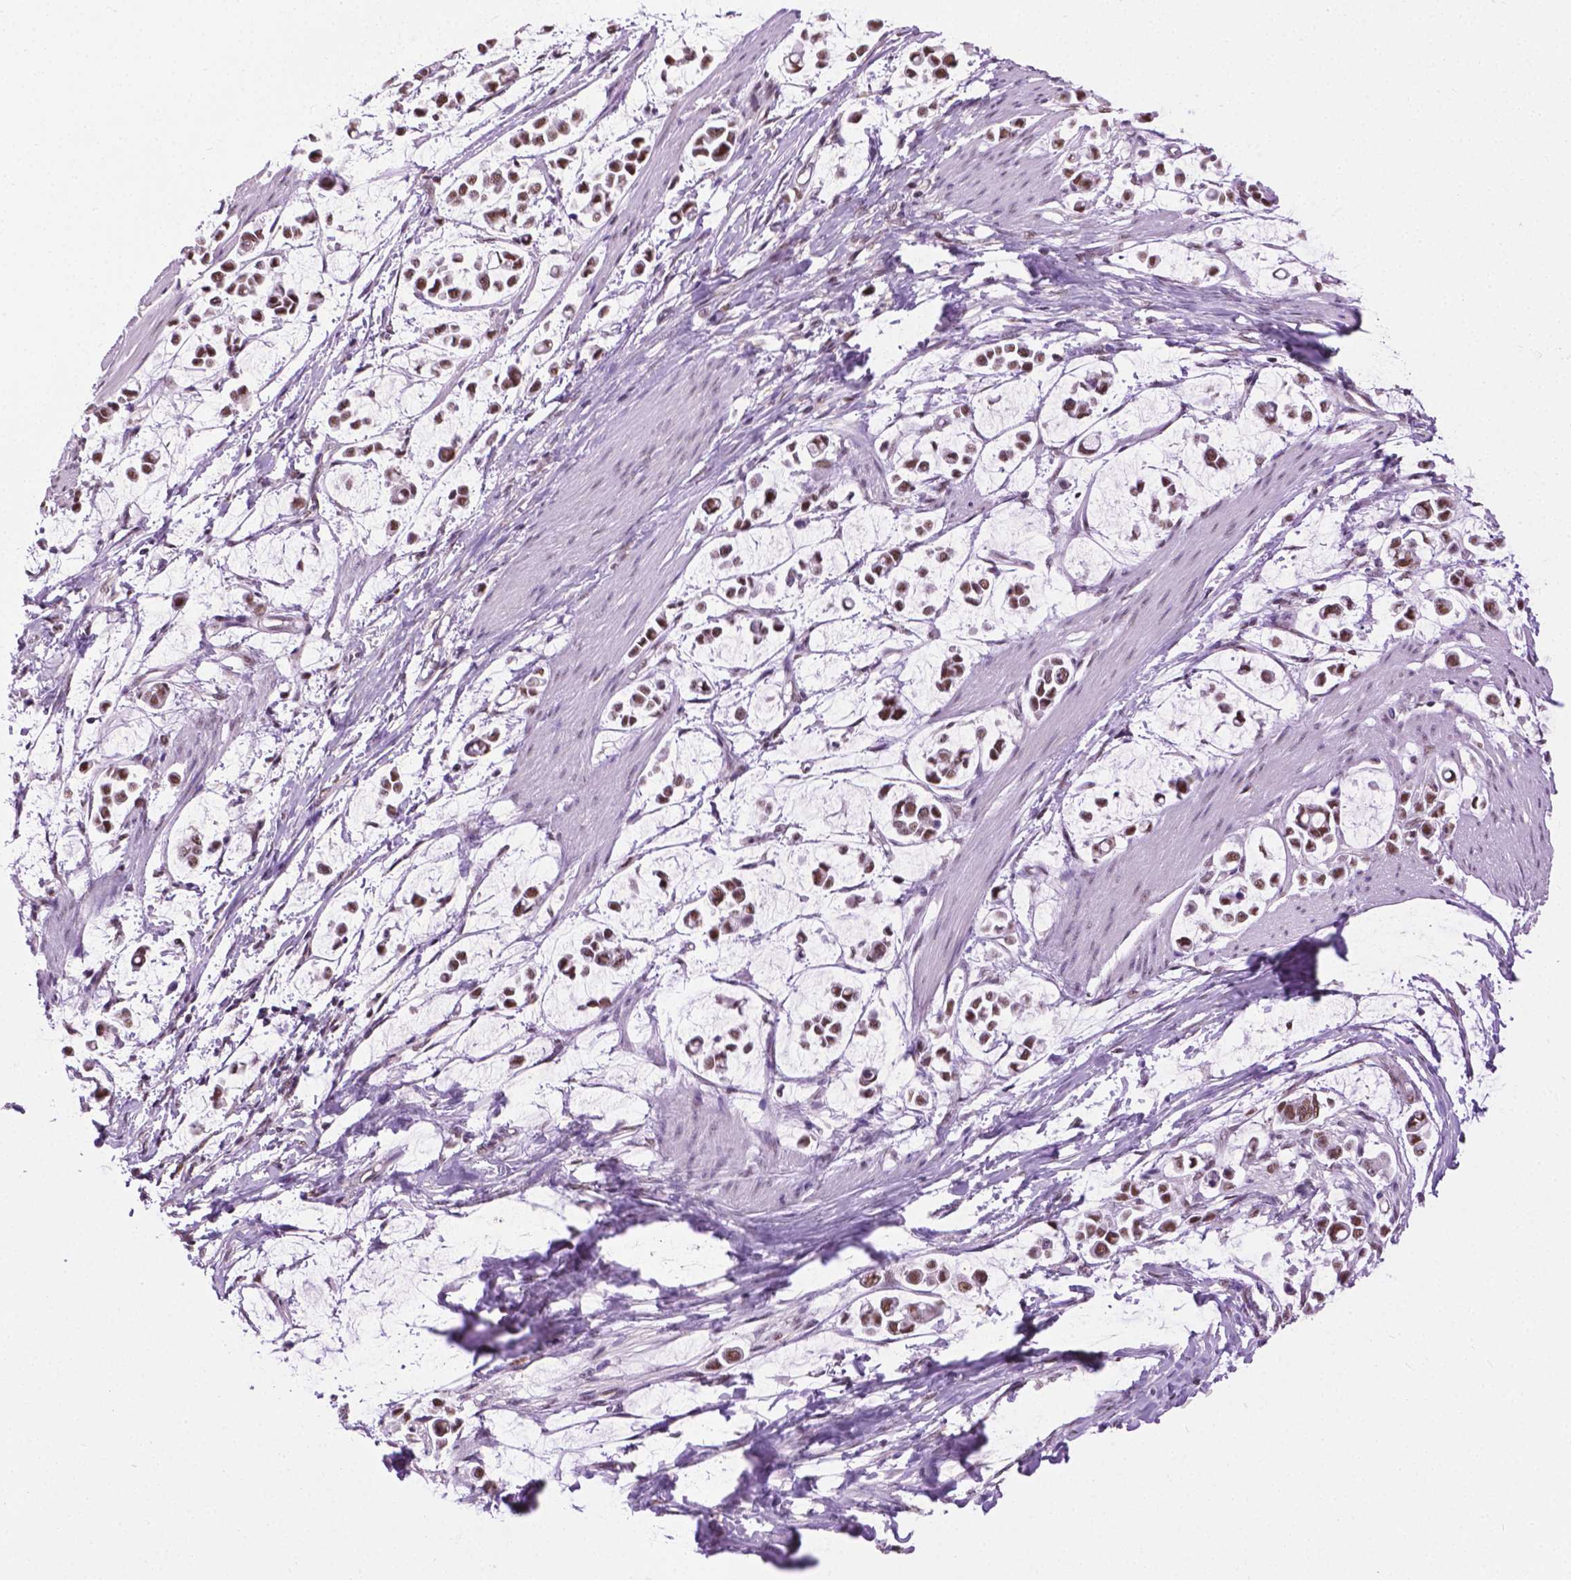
{"staining": {"intensity": "moderate", "quantity": ">75%", "location": "nuclear"}, "tissue": "stomach cancer", "cell_type": "Tumor cells", "image_type": "cancer", "snomed": [{"axis": "morphology", "description": "Adenocarcinoma, NOS"}, {"axis": "topography", "description": "Stomach"}], "caption": "A medium amount of moderate nuclear positivity is seen in about >75% of tumor cells in adenocarcinoma (stomach) tissue. (IHC, brightfield microscopy, high magnification).", "gene": "ABI2", "patient": {"sex": "male", "age": 82}}